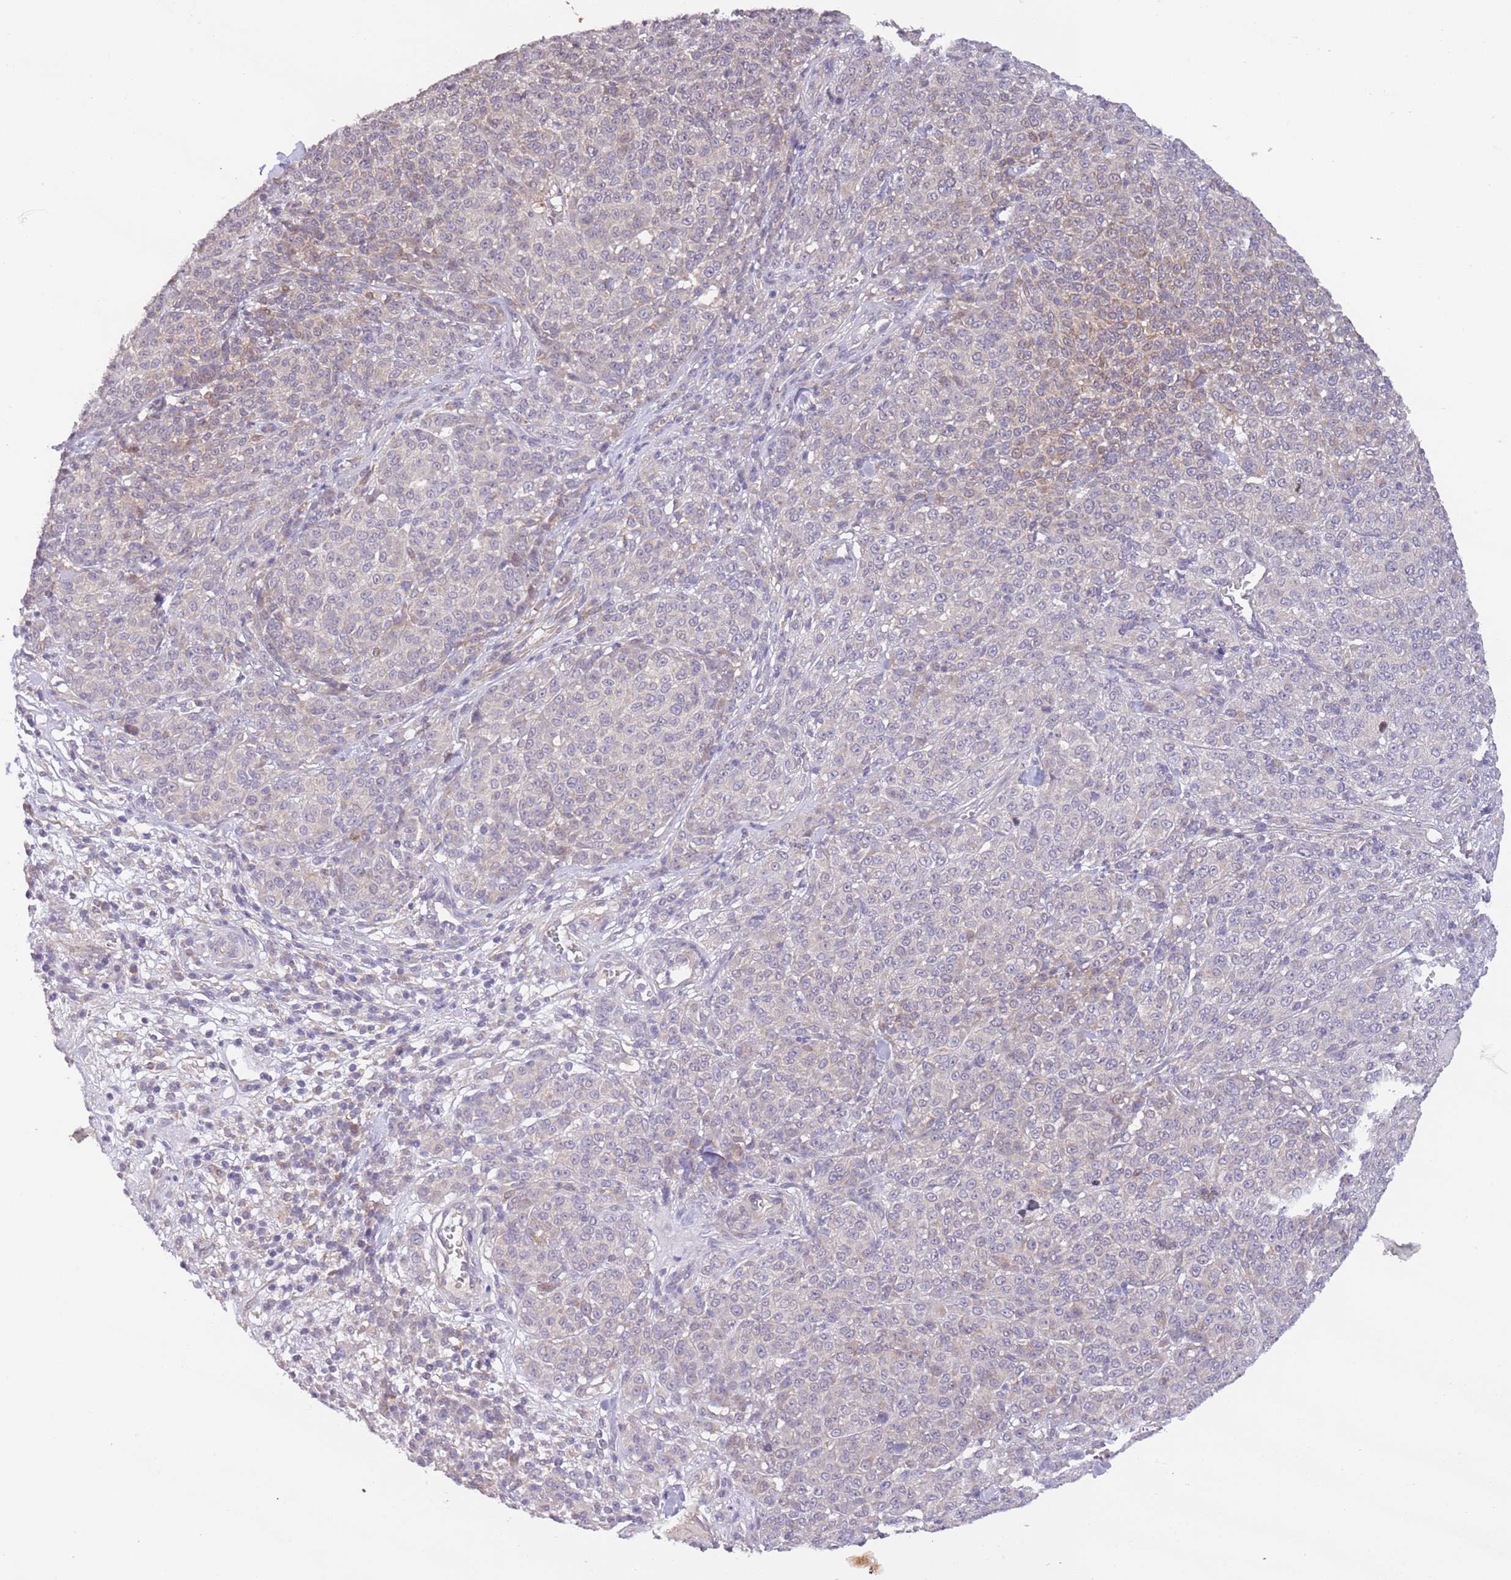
{"staining": {"intensity": "negative", "quantity": "none", "location": "none"}, "tissue": "melanoma", "cell_type": "Tumor cells", "image_type": "cancer", "snomed": [{"axis": "morphology", "description": "Normal tissue, NOS"}, {"axis": "morphology", "description": "Malignant melanoma, NOS"}, {"axis": "topography", "description": "Skin"}], "caption": "Tumor cells are negative for brown protein staining in melanoma.", "gene": "ZNF658", "patient": {"sex": "female", "age": 34}}